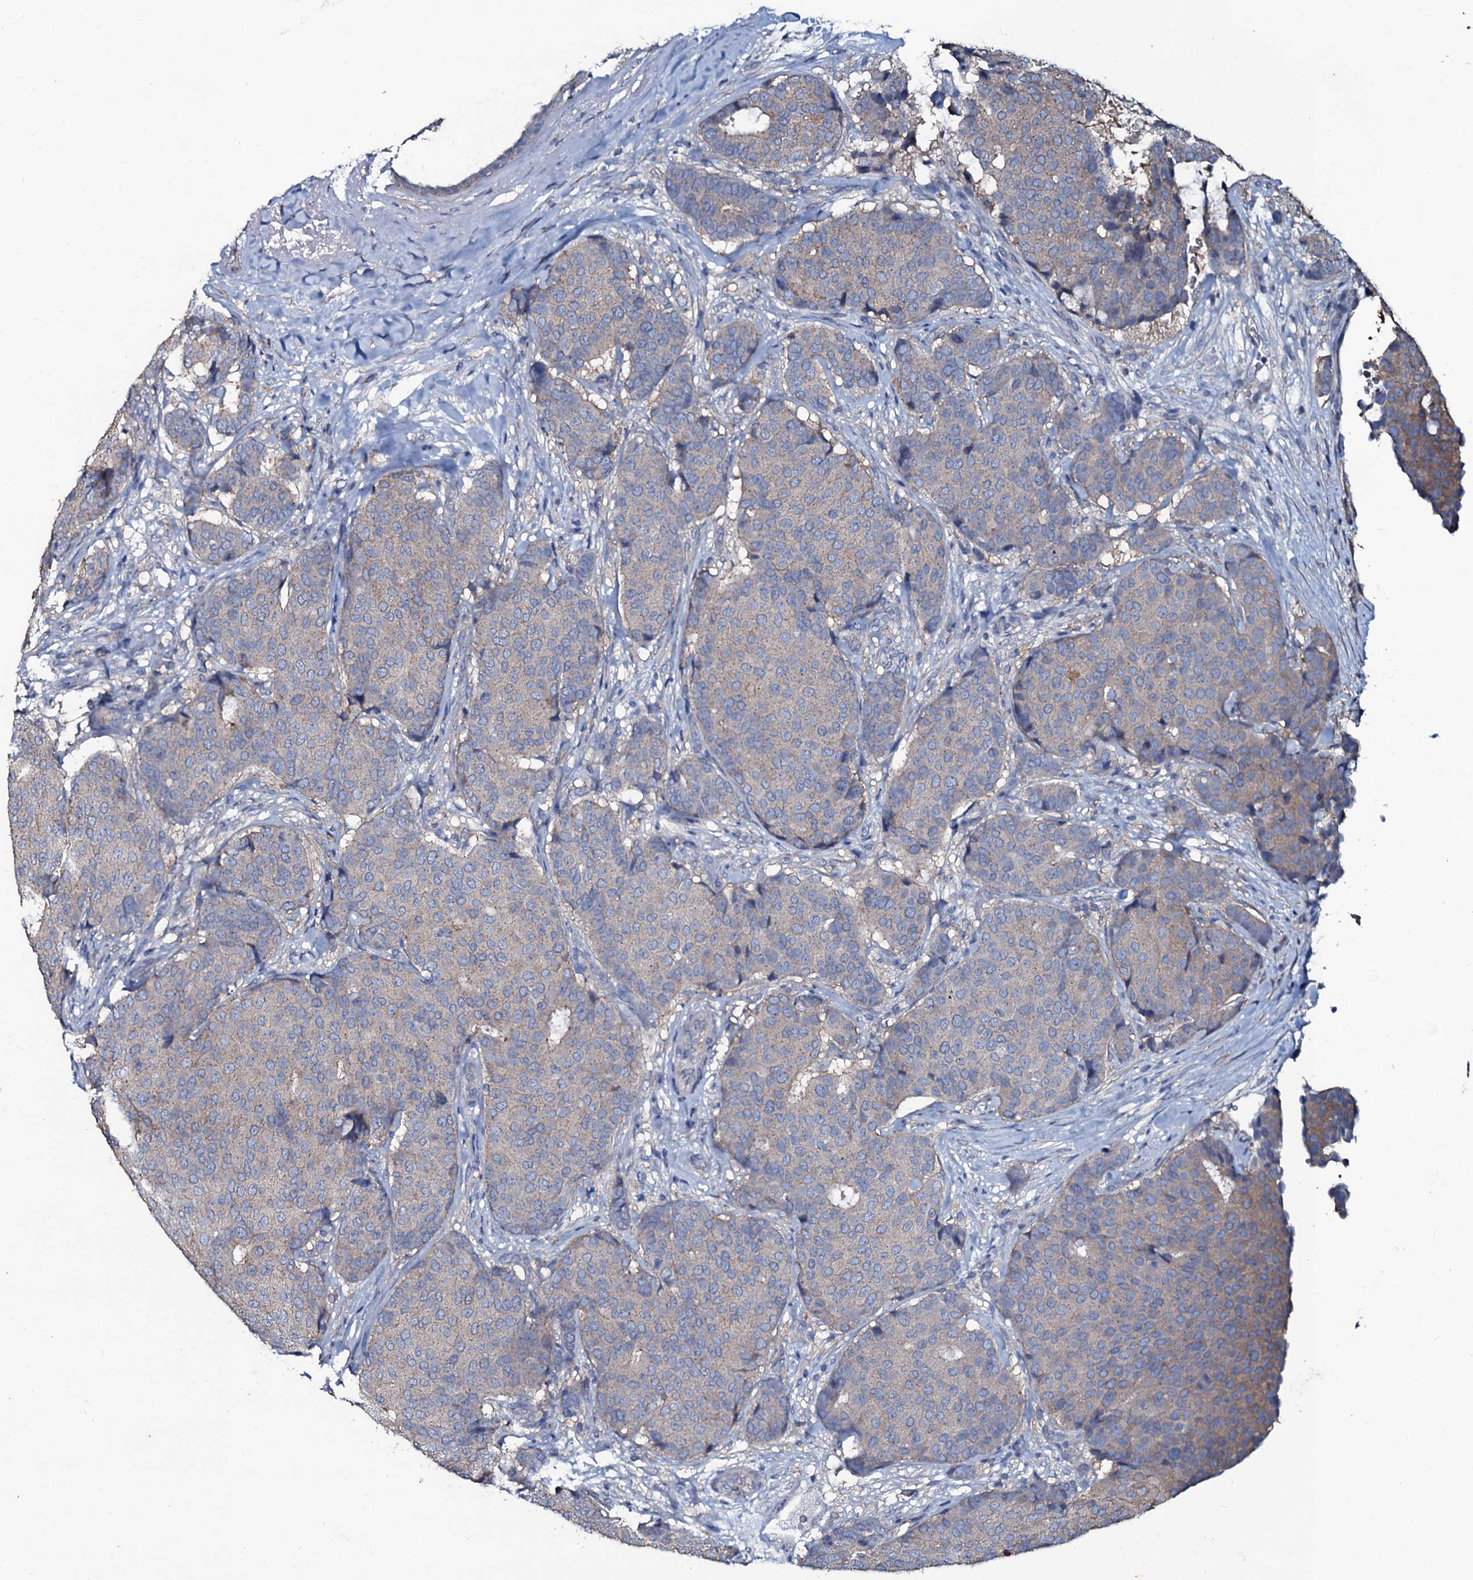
{"staining": {"intensity": "weak", "quantity": "25%-75%", "location": "cytoplasmic/membranous"}, "tissue": "breast cancer", "cell_type": "Tumor cells", "image_type": "cancer", "snomed": [{"axis": "morphology", "description": "Duct carcinoma"}, {"axis": "topography", "description": "Breast"}], "caption": "Protein staining demonstrates weak cytoplasmic/membranous staining in about 25%-75% of tumor cells in breast cancer (intraductal carcinoma). The protein is shown in brown color, while the nuclei are stained blue.", "gene": "USPL1", "patient": {"sex": "female", "age": 75}}